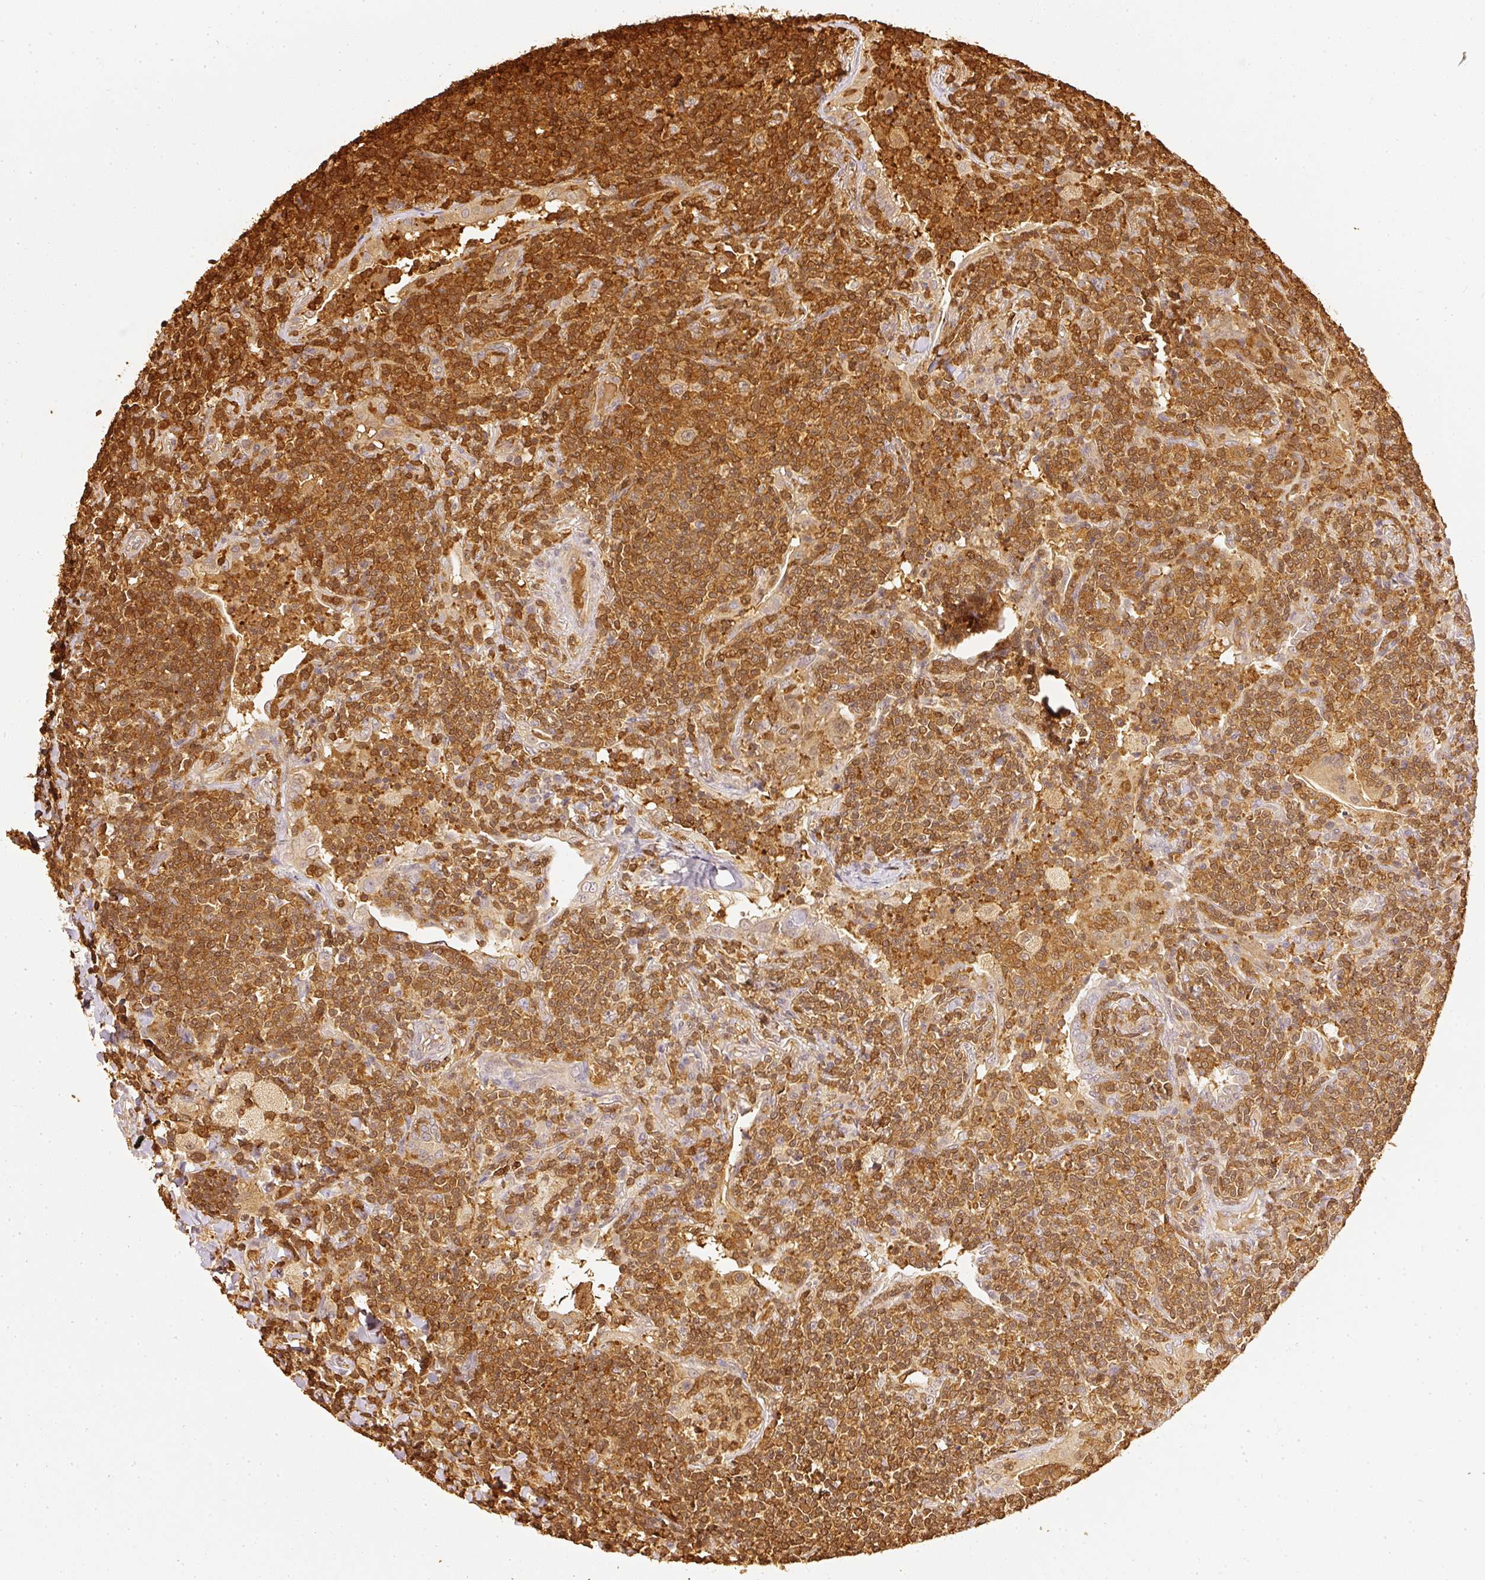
{"staining": {"intensity": "moderate", "quantity": ">75%", "location": "cytoplasmic/membranous,nuclear"}, "tissue": "lymphoma", "cell_type": "Tumor cells", "image_type": "cancer", "snomed": [{"axis": "morphology", "description": "Malignant lymphoma, non-Hodgkin's type, Low grade"}, {"axis": "topography", "description": "Lung"}], "caption": "Protein analysis of lymphoma tissue reveals moderate cytoplasmic/membranous and nuclear positivity in approximately >75% of tumor cells.", "gene": "PFN1", "patient": {"sex": "female", "age": 71}}